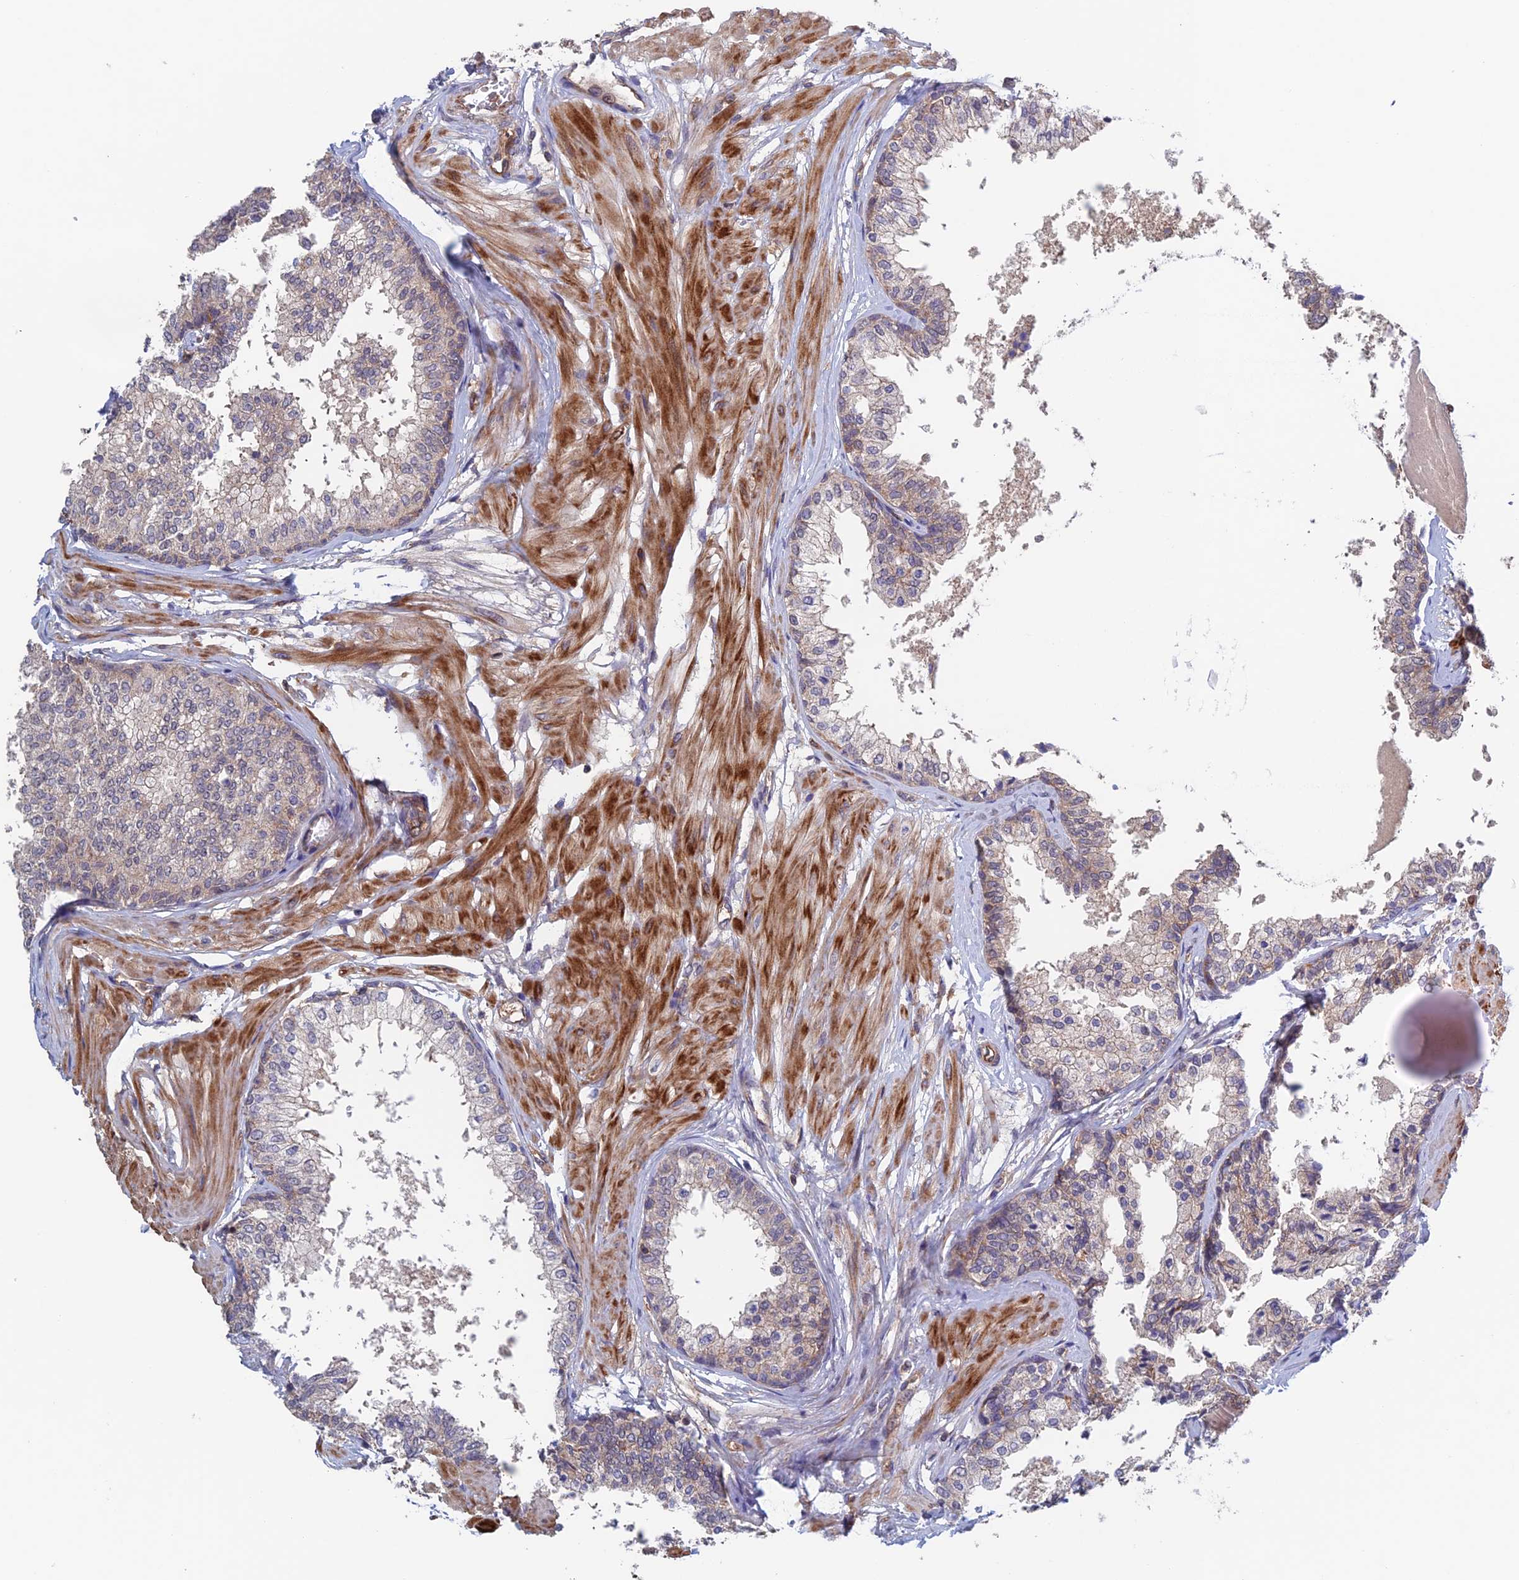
{"staining": {"intensity": "weak", "quantity": "25%-75%", "location": "cytoplasmic/membranous"}, "tissue": "prostate", "cell_type": "Glandular cells", "image_type": "normal", "snomed": [{"axis": "morphology", "description": "Normal tissue, NOS"}, {"axis": "topography", "description": "Prostate"}], "caption": "The histopathology image exhibits a brown stain indicating the presence of a protein in the cytoplasmic/membranous of glandular cells in prostate.", "gene": "NUDT16L1", "patient": {"sex": "male", "age": 48}}